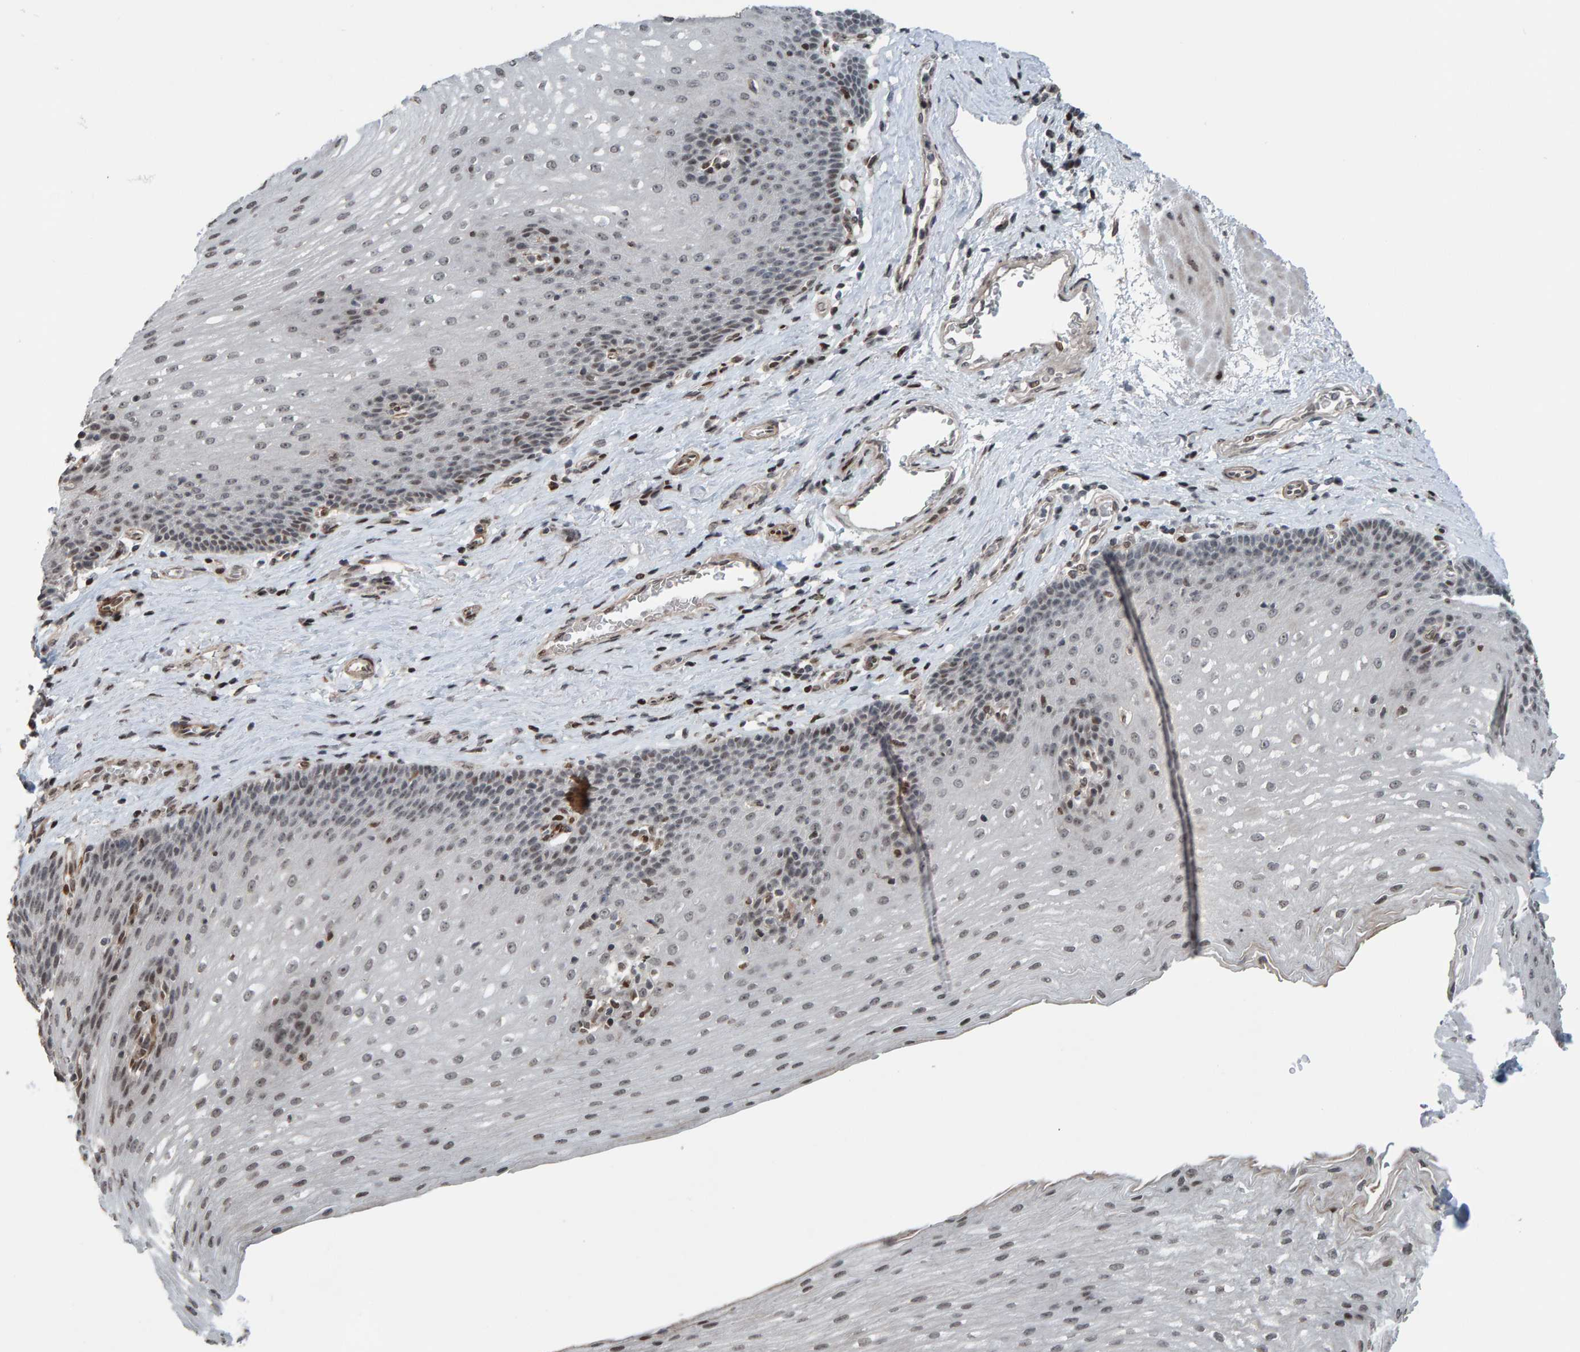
{"staining": {"intensity": "moderate", "quantity": "<25%", "location": "nuclear"}, "tissue": "esophagus", "cell_type": "Squamous epithelial cells", "image_type": "normal", "snomed": [{"axis": "morphology", "description": "Normal tissue, NOS"}, {"axis": "topography", "description": "Esophagus"}], "caption": "Protein analysis of benign esophagus displays moderate nuclear staining in about <25% of squamous epithelial cells.", "gene": "ZNF366", "patient": {"sex": "male", "age": 48}}